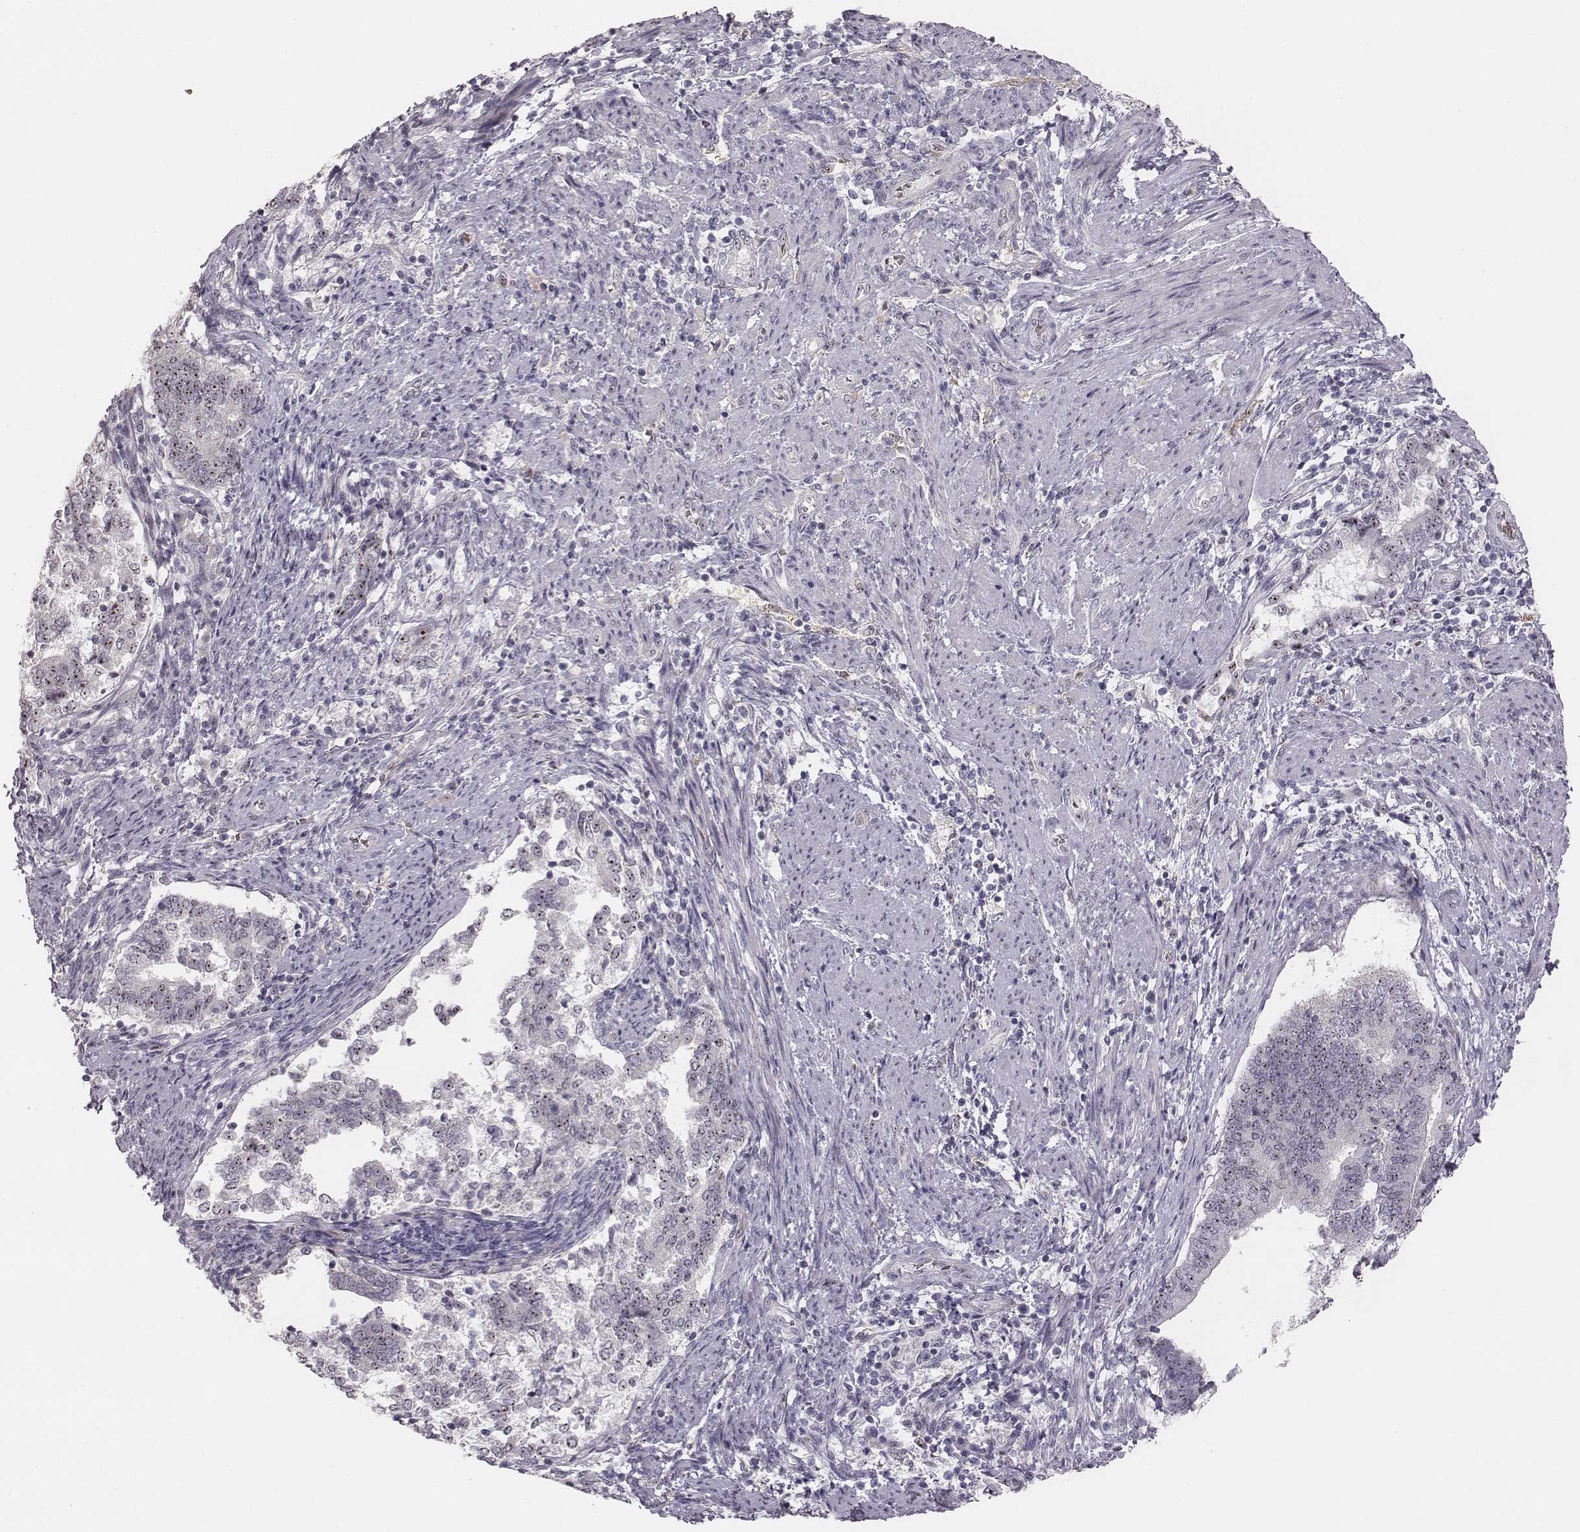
{"staining": {"intensity": "strong", "quantity": "25%-75%", "location": "nuclear"}, "tissue": "endometrial cancer", "cell_type": "Tumor cells", "image_type": "cancer", "snomed": [{"axis": "morphology", "description": "Adenocarcinoma, NOS"}, {"axis": "topography", "description": "Endometrium"}], "caption": "Immunohistochemical staining of human endometrial cancer (adenocarcinoma) exhibits strong nuclear protein staining in about 25%-75% of tumor cells. The protein of interest is shown in brown color, while the nuclei are stained blue.", "gene": "NIFK", "patient": {"sex": "female", "age": 65}}